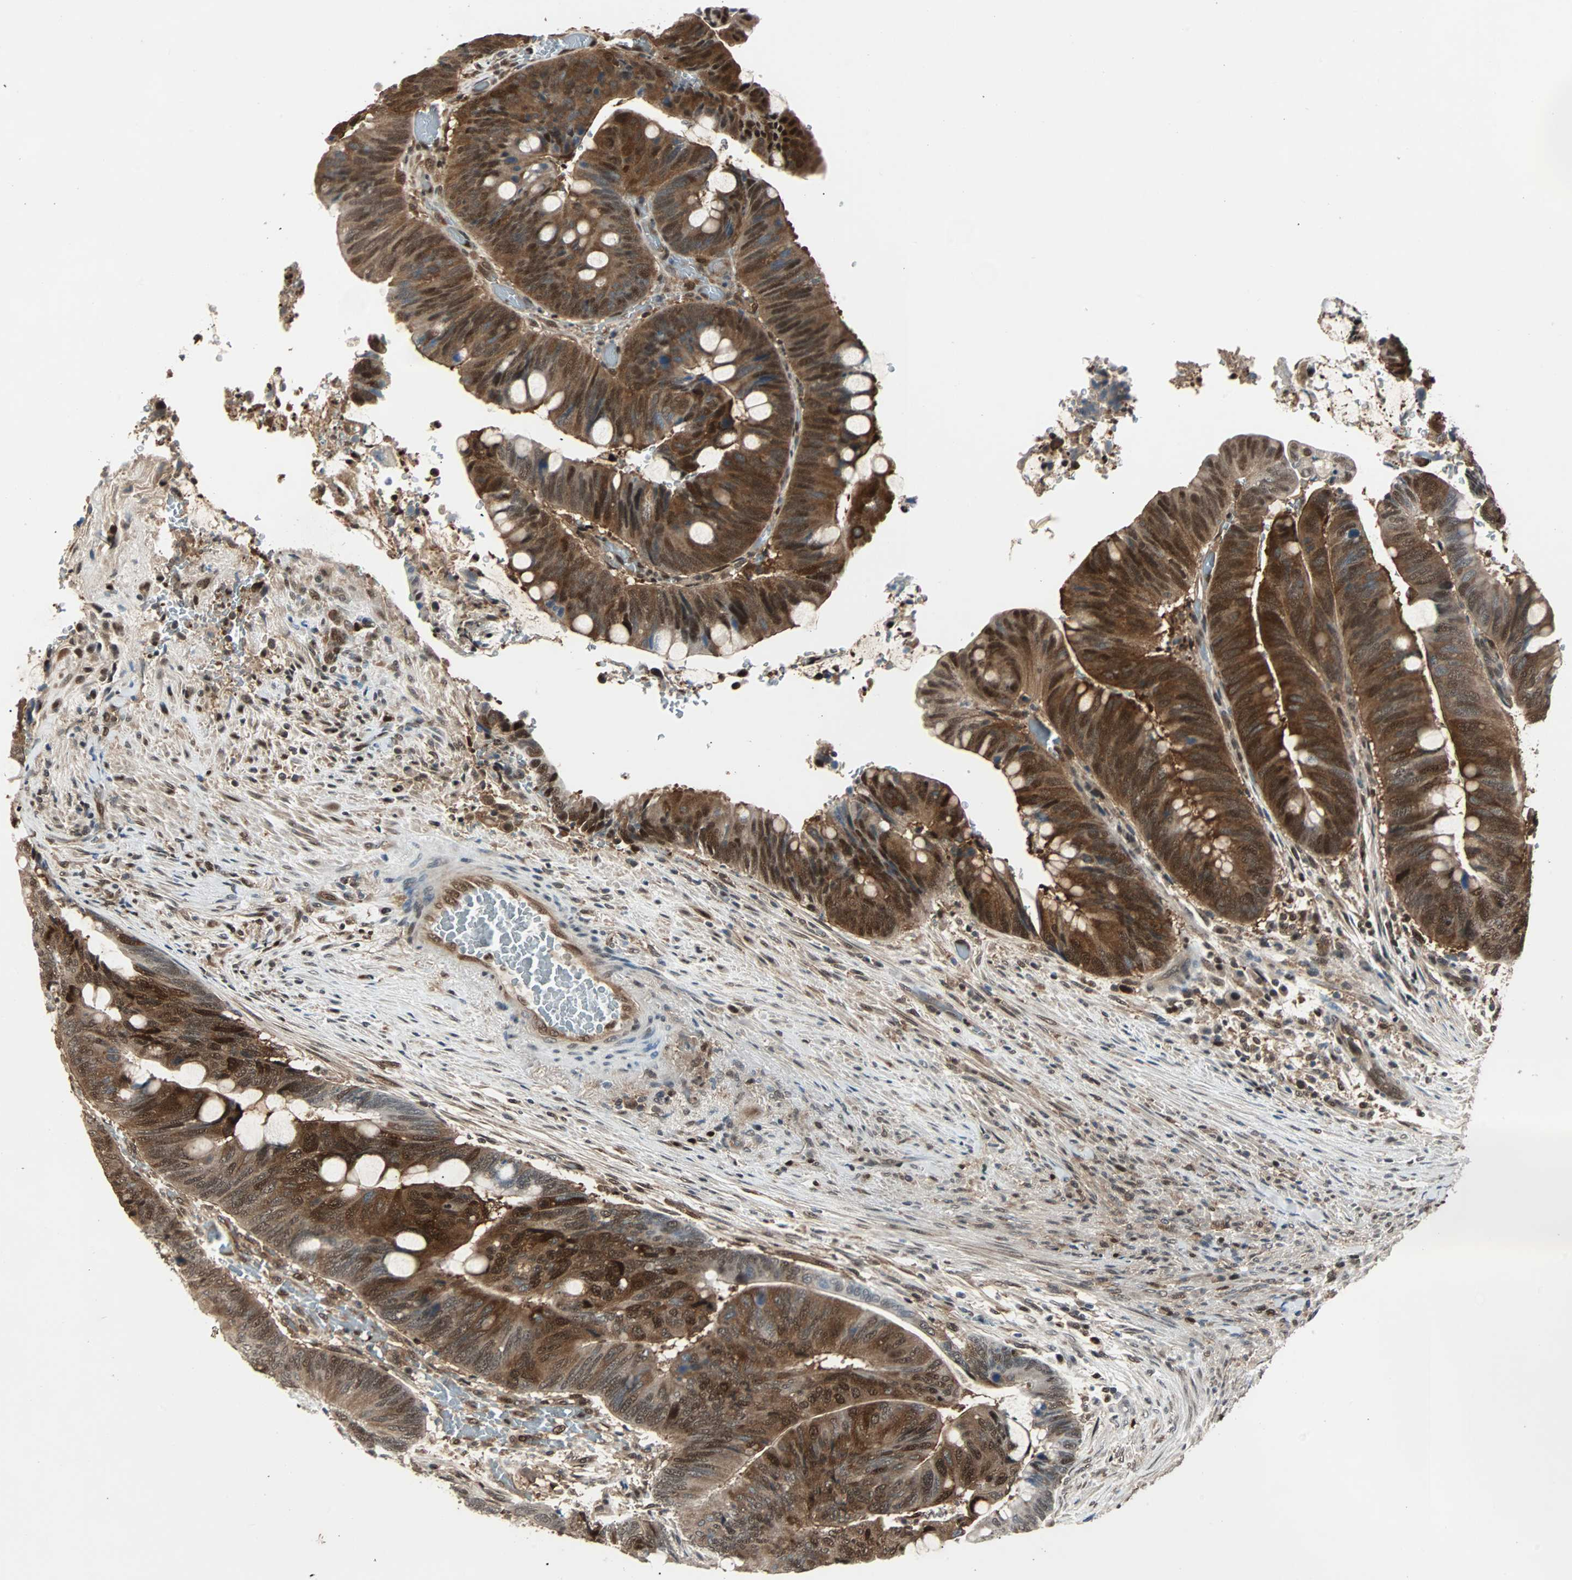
{"staining": {"intensity": "strong", "quantity": ">75%", "location": "cytoplasmic/membranous,nuclear"}, "tissue": "colorectal cancer", "cell_type": "Tumor cells", "image_type": "cancer", "snomed": [{"axis": "morphology", "description": "Normal tissue, NOS"}, {"axis": "morphology", "description": "Adenocarcinoma, NOS"}, {"axis": "topography", "description": "Rectum"}, {"axis": "topography", "description": "Peripheral nerve tissue"}], "caption": "High-power microscopy captured an immunohistochemistry micrograph of adenocarcinoma (colorectal), revealing strong cytoplasmic/membranous and nuclear expression in about >75% of tumor cells. (Stains: DAB (3,3'-diaminobenzidine) in brown, nuclei in blue, Microscopy: brightfield microscopy at high magnification).", "gene": "ACLY", "patient": {"sex": "male", "age": 92}}